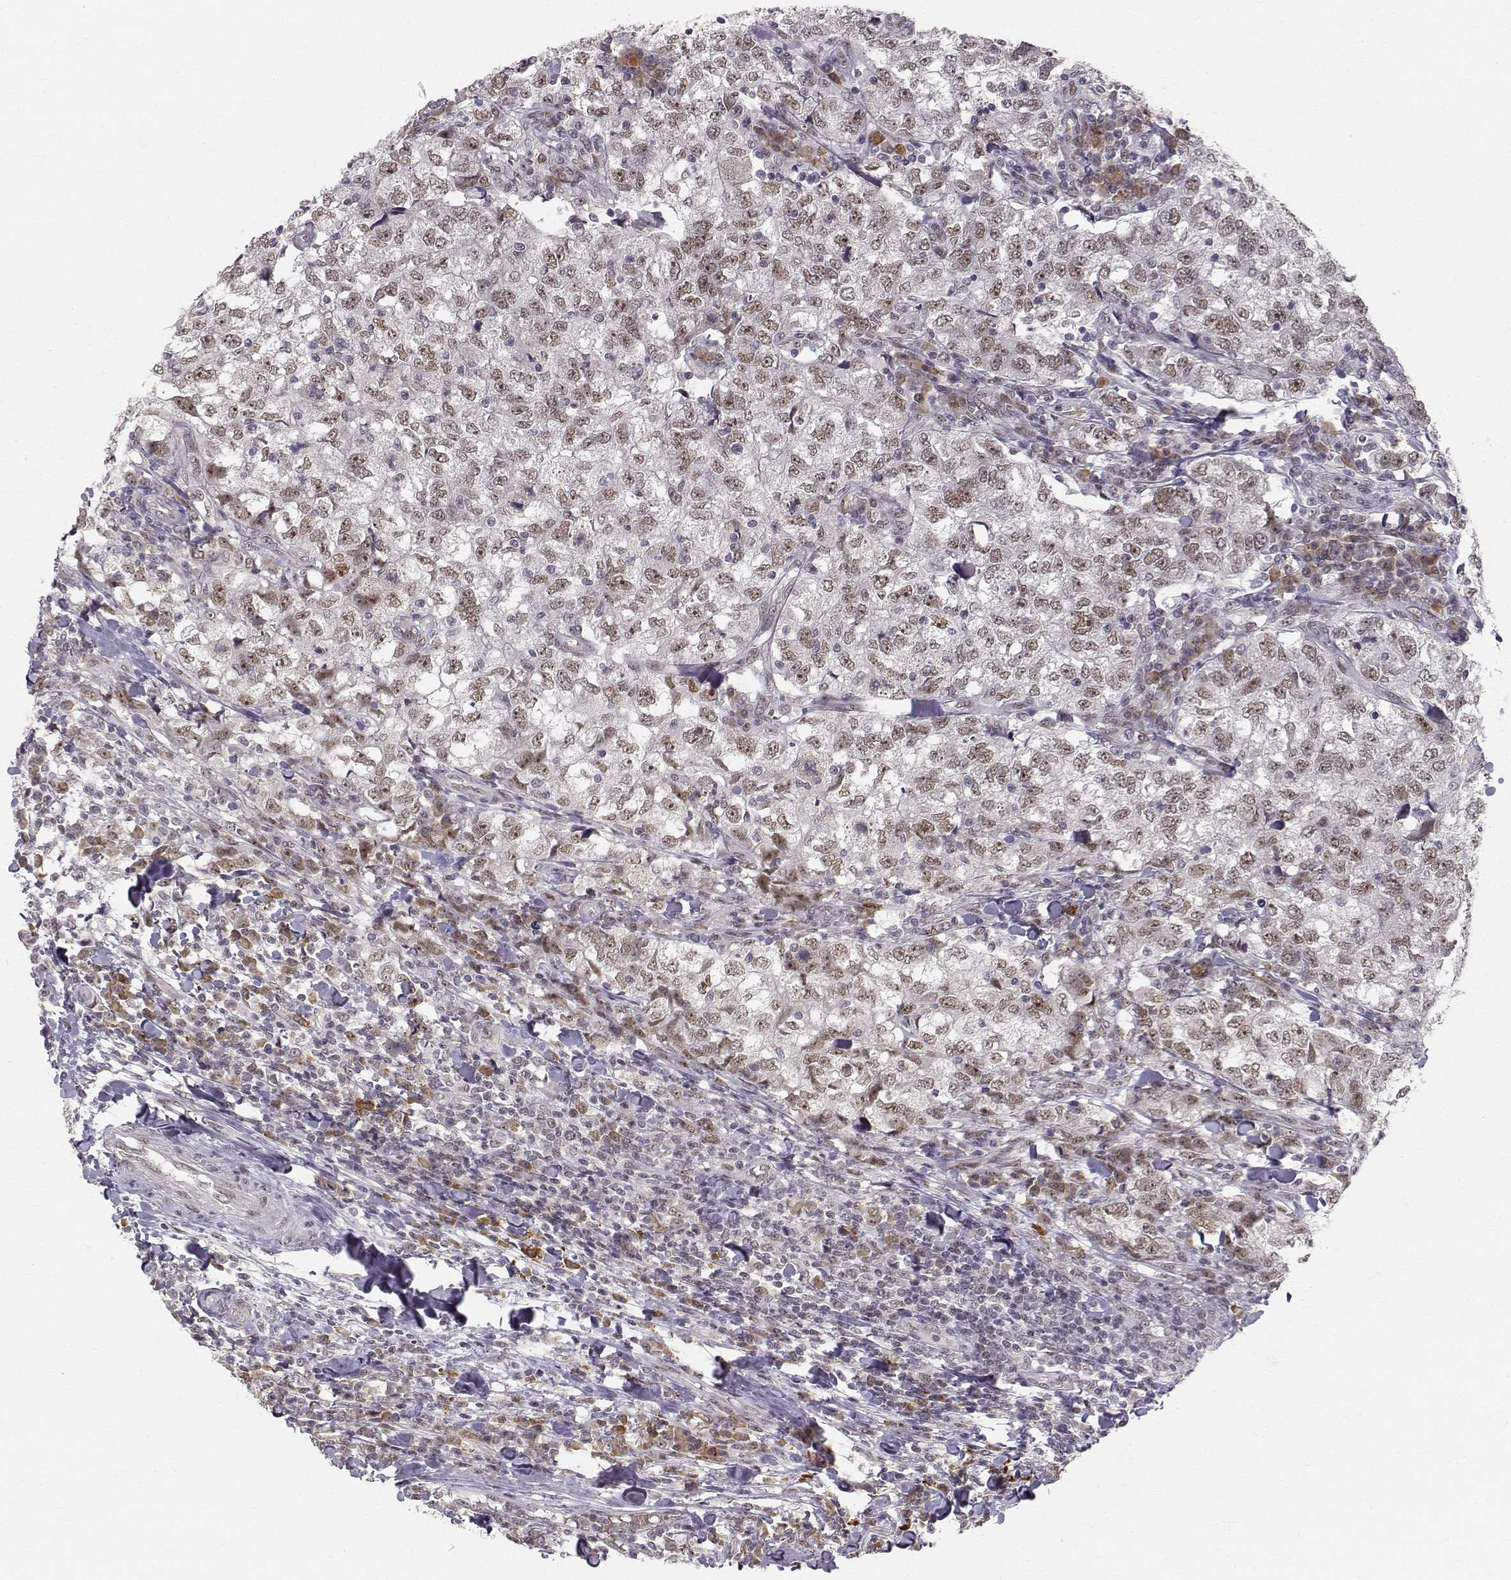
{"staining": {"intensity": "moderate", "quantity": "25%-75%", "location": "nuclear"}, "tissue": "breast cancer", "cell_type": "Tumor cells", "image_type": "cancer", "snomed": [{"axis": "morphology", "description": "Duct carcinoma"}, {"axis": "topography", "description": "Breast"}], "caption": "Breast intraductal carcinoma tissue displays moderate nuclear staining in about 25%-75% of tumor cells", "gene": "RPP38", "patient": {"sex": "female", "age": 30}}